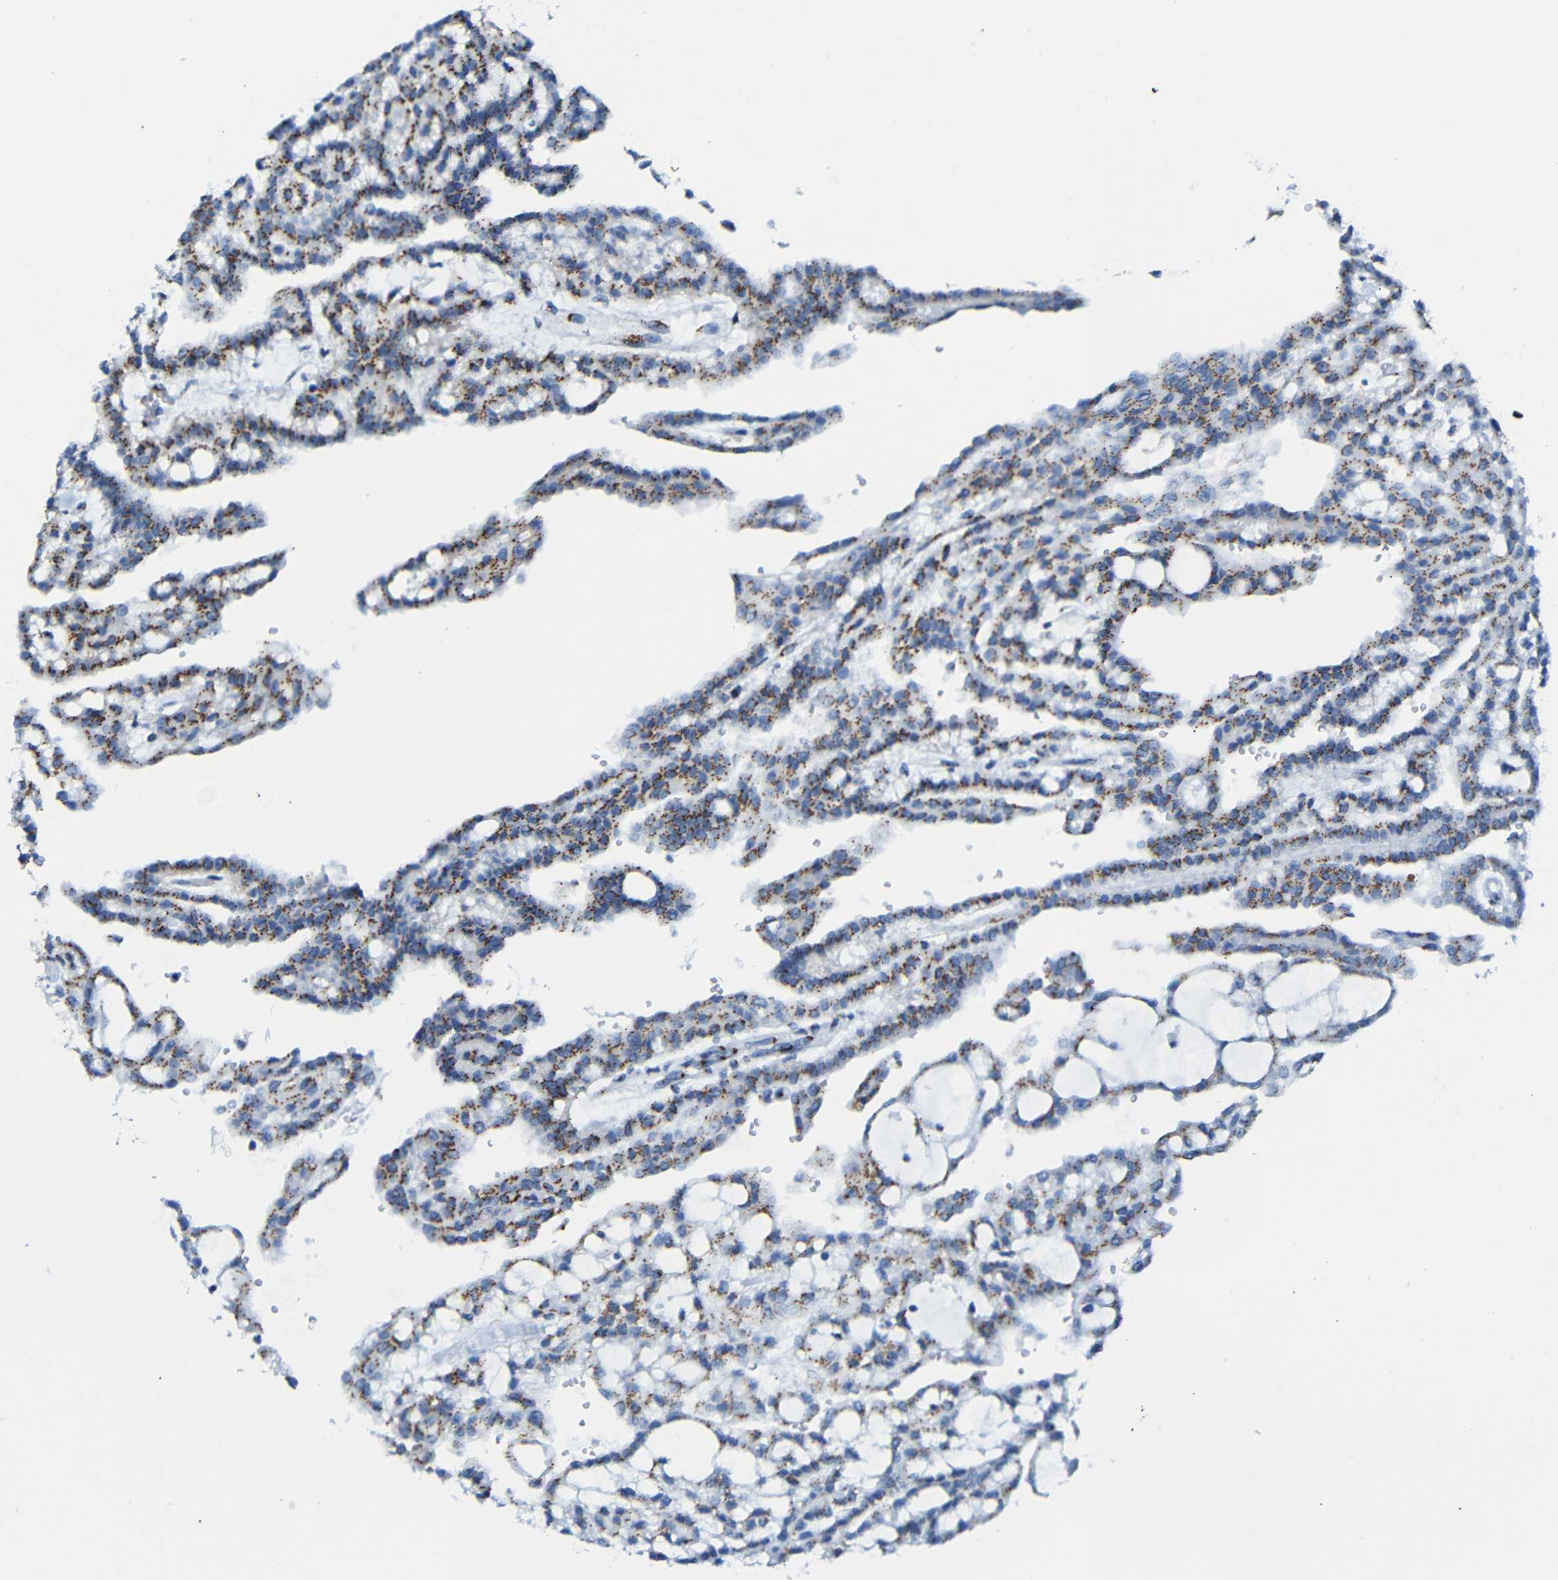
{"staining": {"intensity": "strong", "quantity": ">75%", "location": "cytoplasmic/membranous"}, "tissue": "renal cancer", "cell_type": "Tumor cells", "image_type": "cancer", "snomed": [{"axis": "morphology", "description": "Adenocarcinoma, NOS"}, {"axis": "topography", "description": "Kidney"}], "caption": "Renal cancer (adenocarcinoma) tissue exhibits strong cytoplasmic/membranous expression in about >75% of tumor cells", "gene": "TGOLN2", "patient": {"sex": "male", "age": 63}}